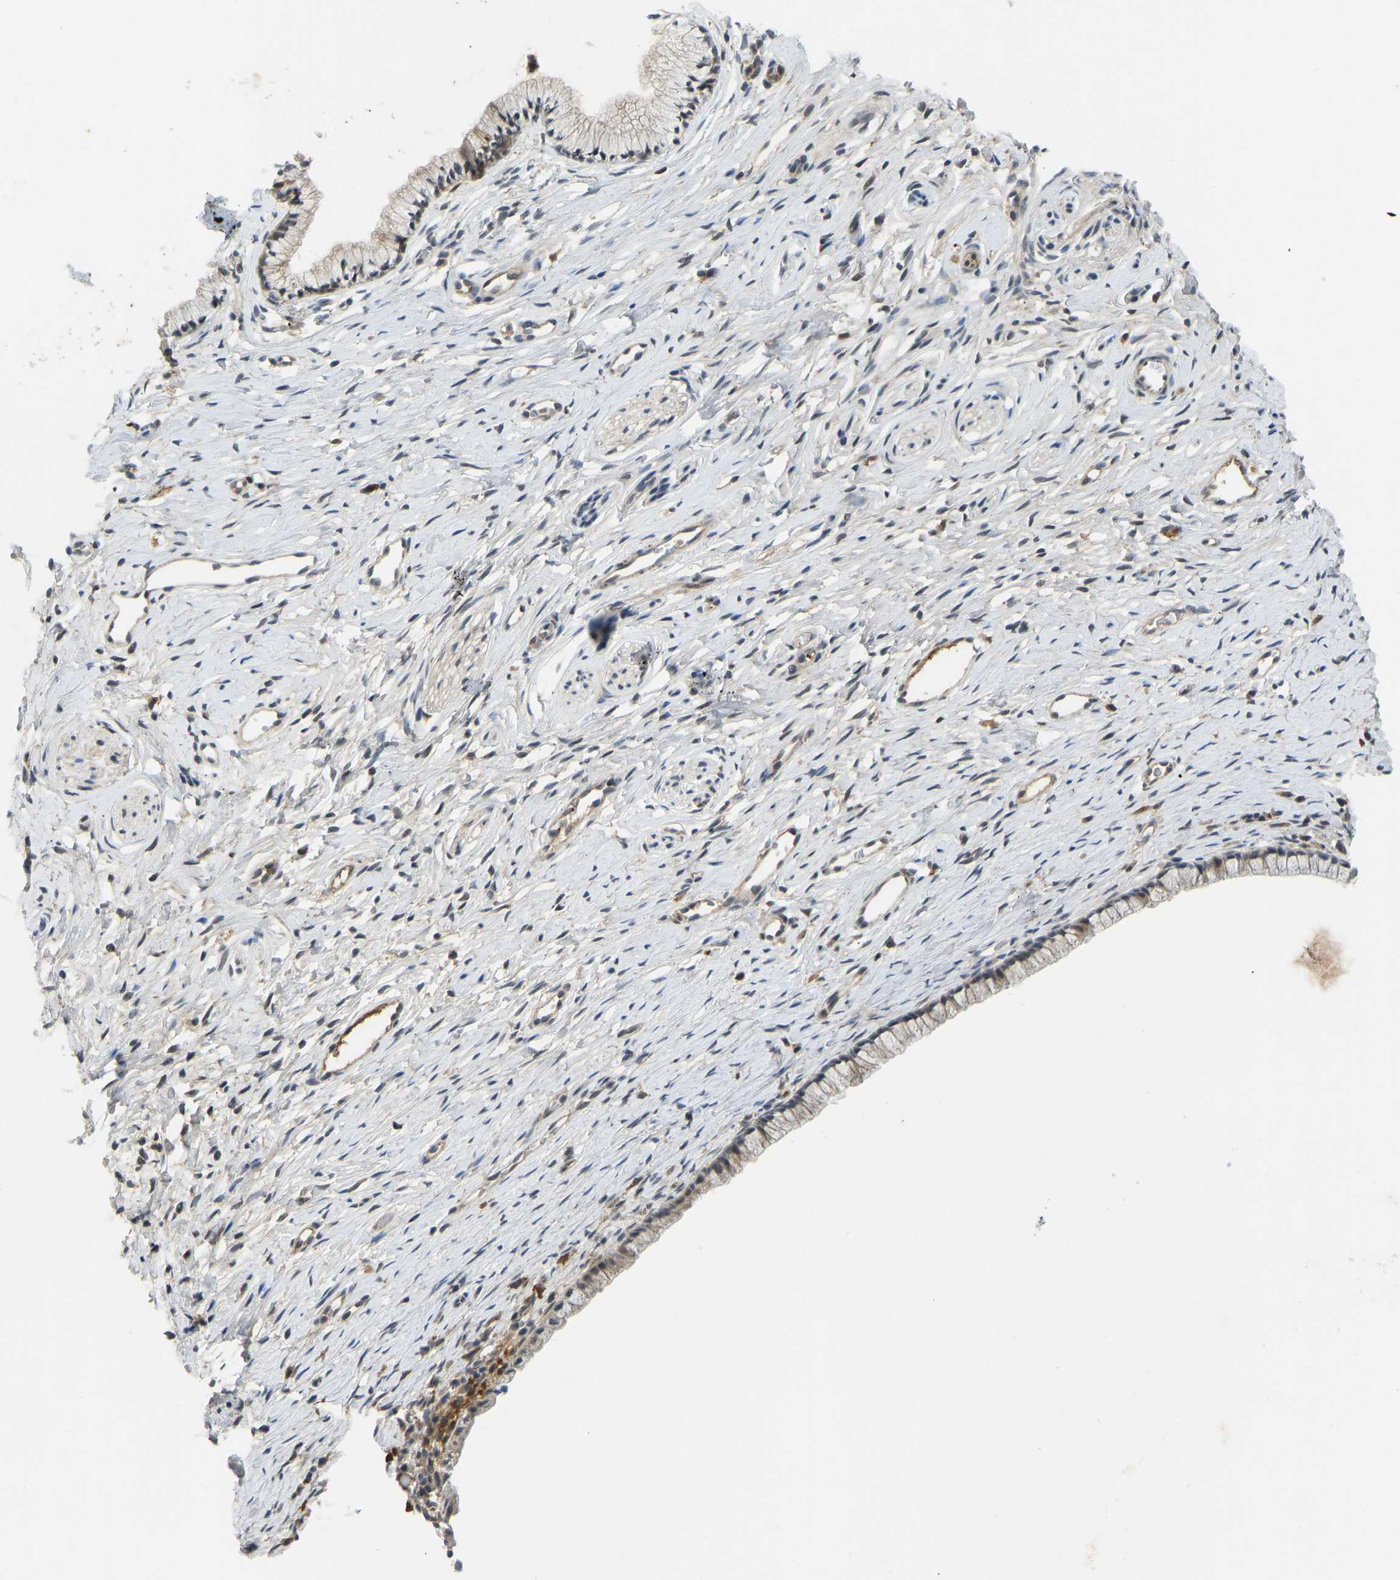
{"staining": {"intensity": "weak", "quantity": "25%-75%", "location": "cytoplasmic/membranous"}, "tissue": "cervix", "cell_type": "Glandular cells", "image_type": "normal", "snomed": [{"axis": "morphology", "description": "Normal tissue, NOS"}, {"axis": "topography", "description": "Cervix"}], "caption": "Glandular cells demonstrate low levels of weak cytoplasmic/membranous positivity in approximately 25%-75% of cells in unremarkable cervix. Immunohistochemistry stains the protein in brown and the nuclei are stained blue.", "gene": "ZNF251", "patient": {"sex": "female", "age": 77}}